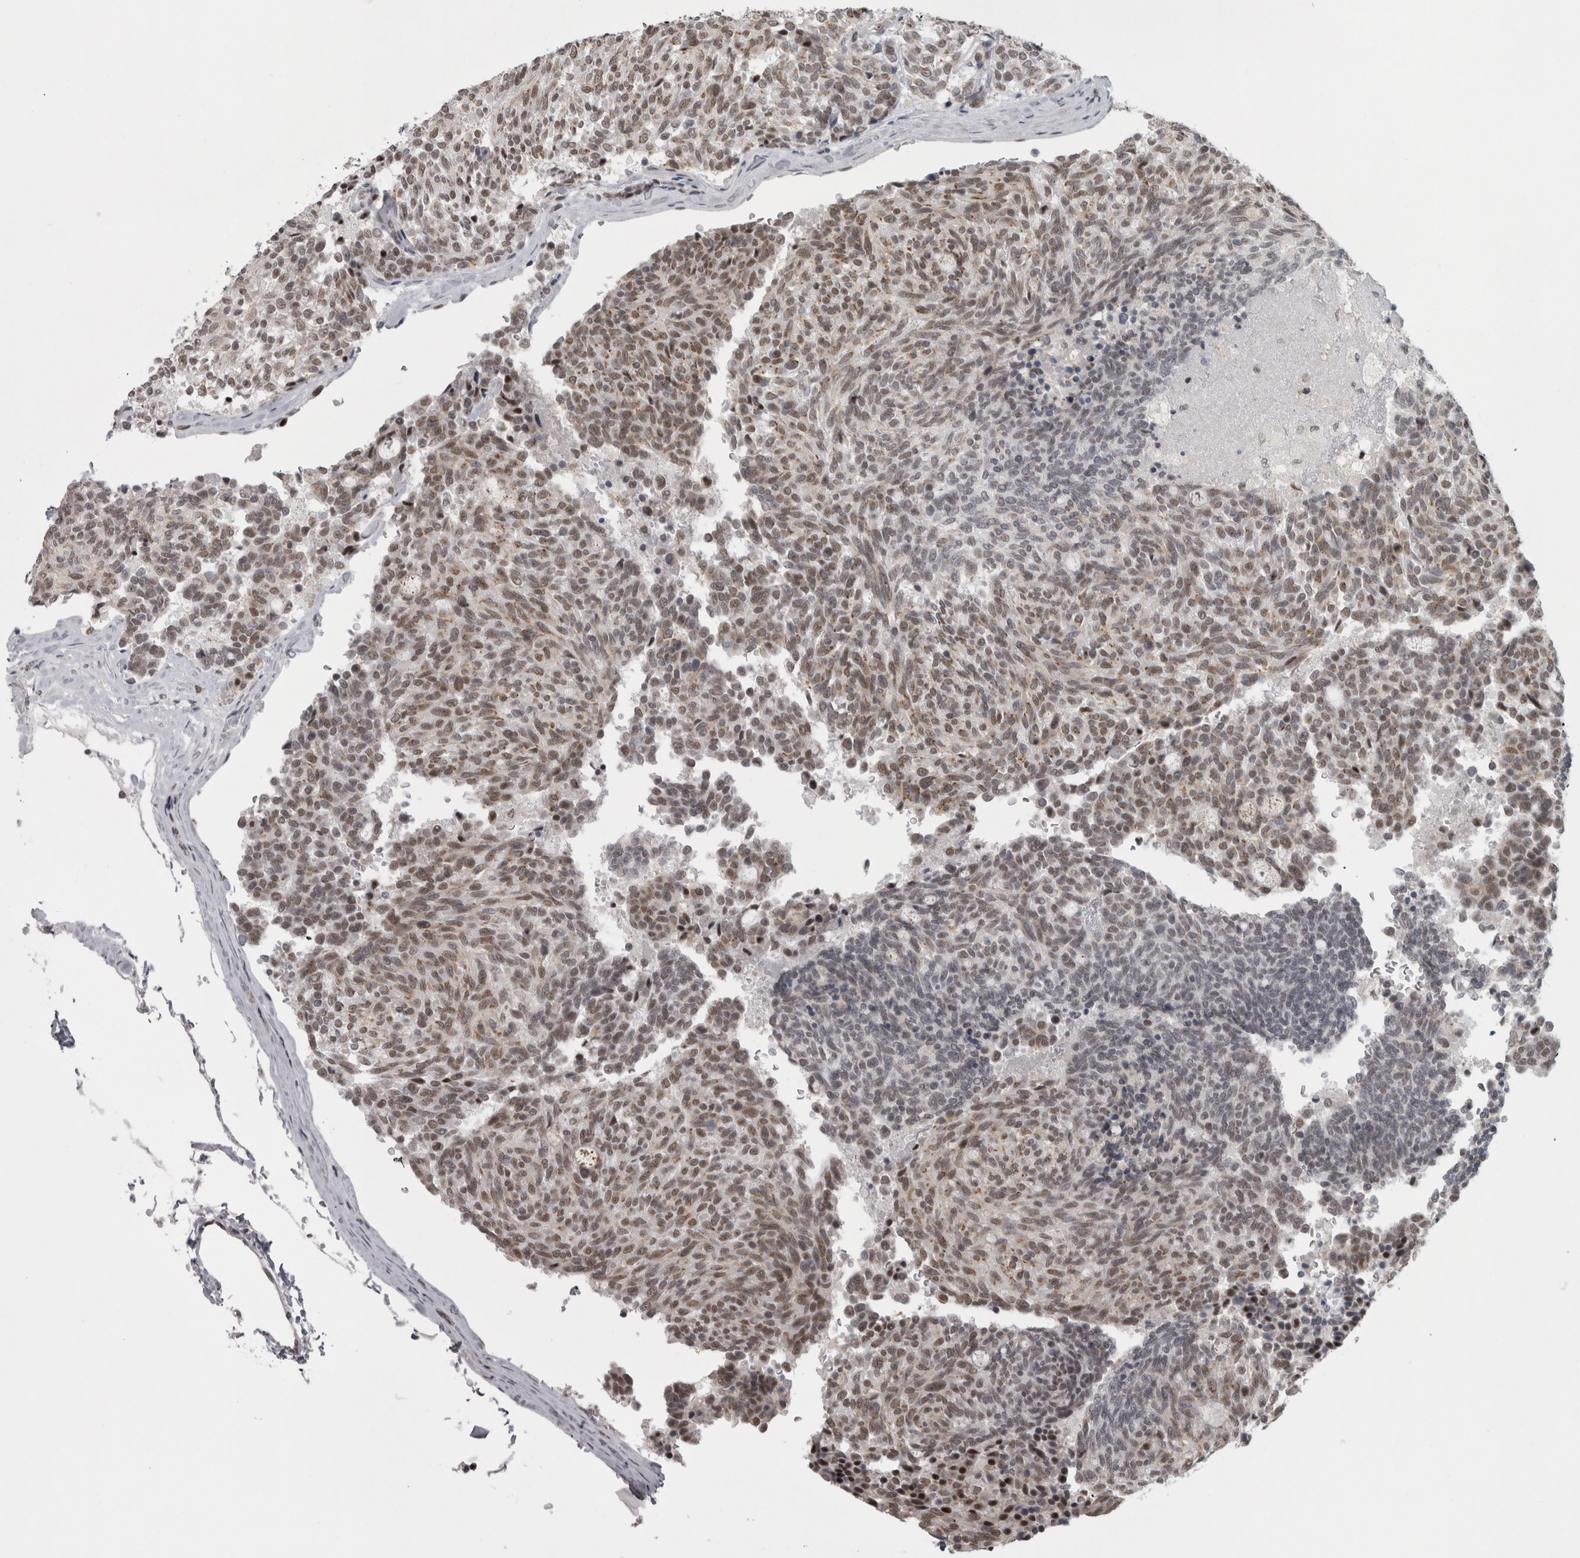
{"staining": {"intensity": "moderate", "quantity": ">75%", "location": "nuclear"}, "tissue": "carcinoid", "cell_type": "Tumor cells", "image_type": "cancer", "snomed": [{"axis": "morphology", "description": "Carcinoid, malignant, NOS"}, {"axis": "topography", "description": "Pancreas"}], "caption": "This image shows IHC staining of malignant carcinoid, with medium moderate nuclear expression in about >75% of tumor cells.", "gene": "MICU3", "patient": {"sex": "female", "age": 54}}